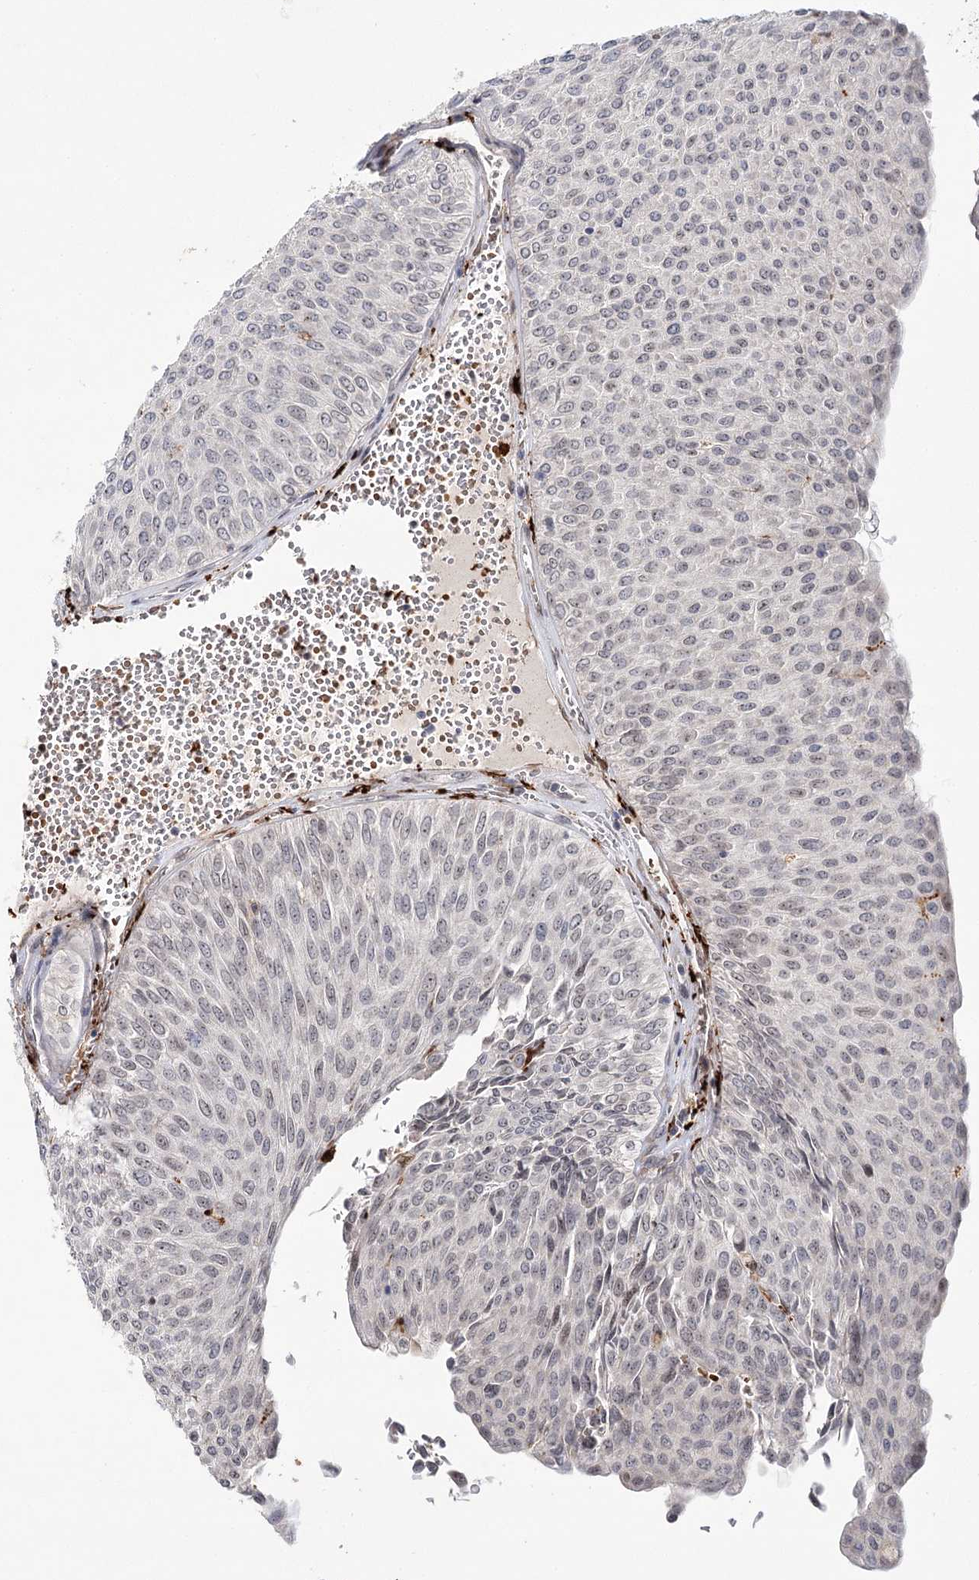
{"staining": {"intensity": "negative", "quantity": "none", "location": "none"}, "tissue": "urothelial cancer", "cell_type": "Tumor cells", "image_type": "cancer", "snomed": [{"axis": "morphology", "description": "Urothelial carcinoma, Low grade"}, {"axis": "topography", "description": "Urinary bladder"}], "caption": "Tumor cells are negative for brown protein staining in urothelial cancer. (DAB (3,3'-diaminobenzidine) immunohistochemistry (IHC), high magnification).", "gene": "WDR36", "patient": {"sex": "male", "age": 78}}